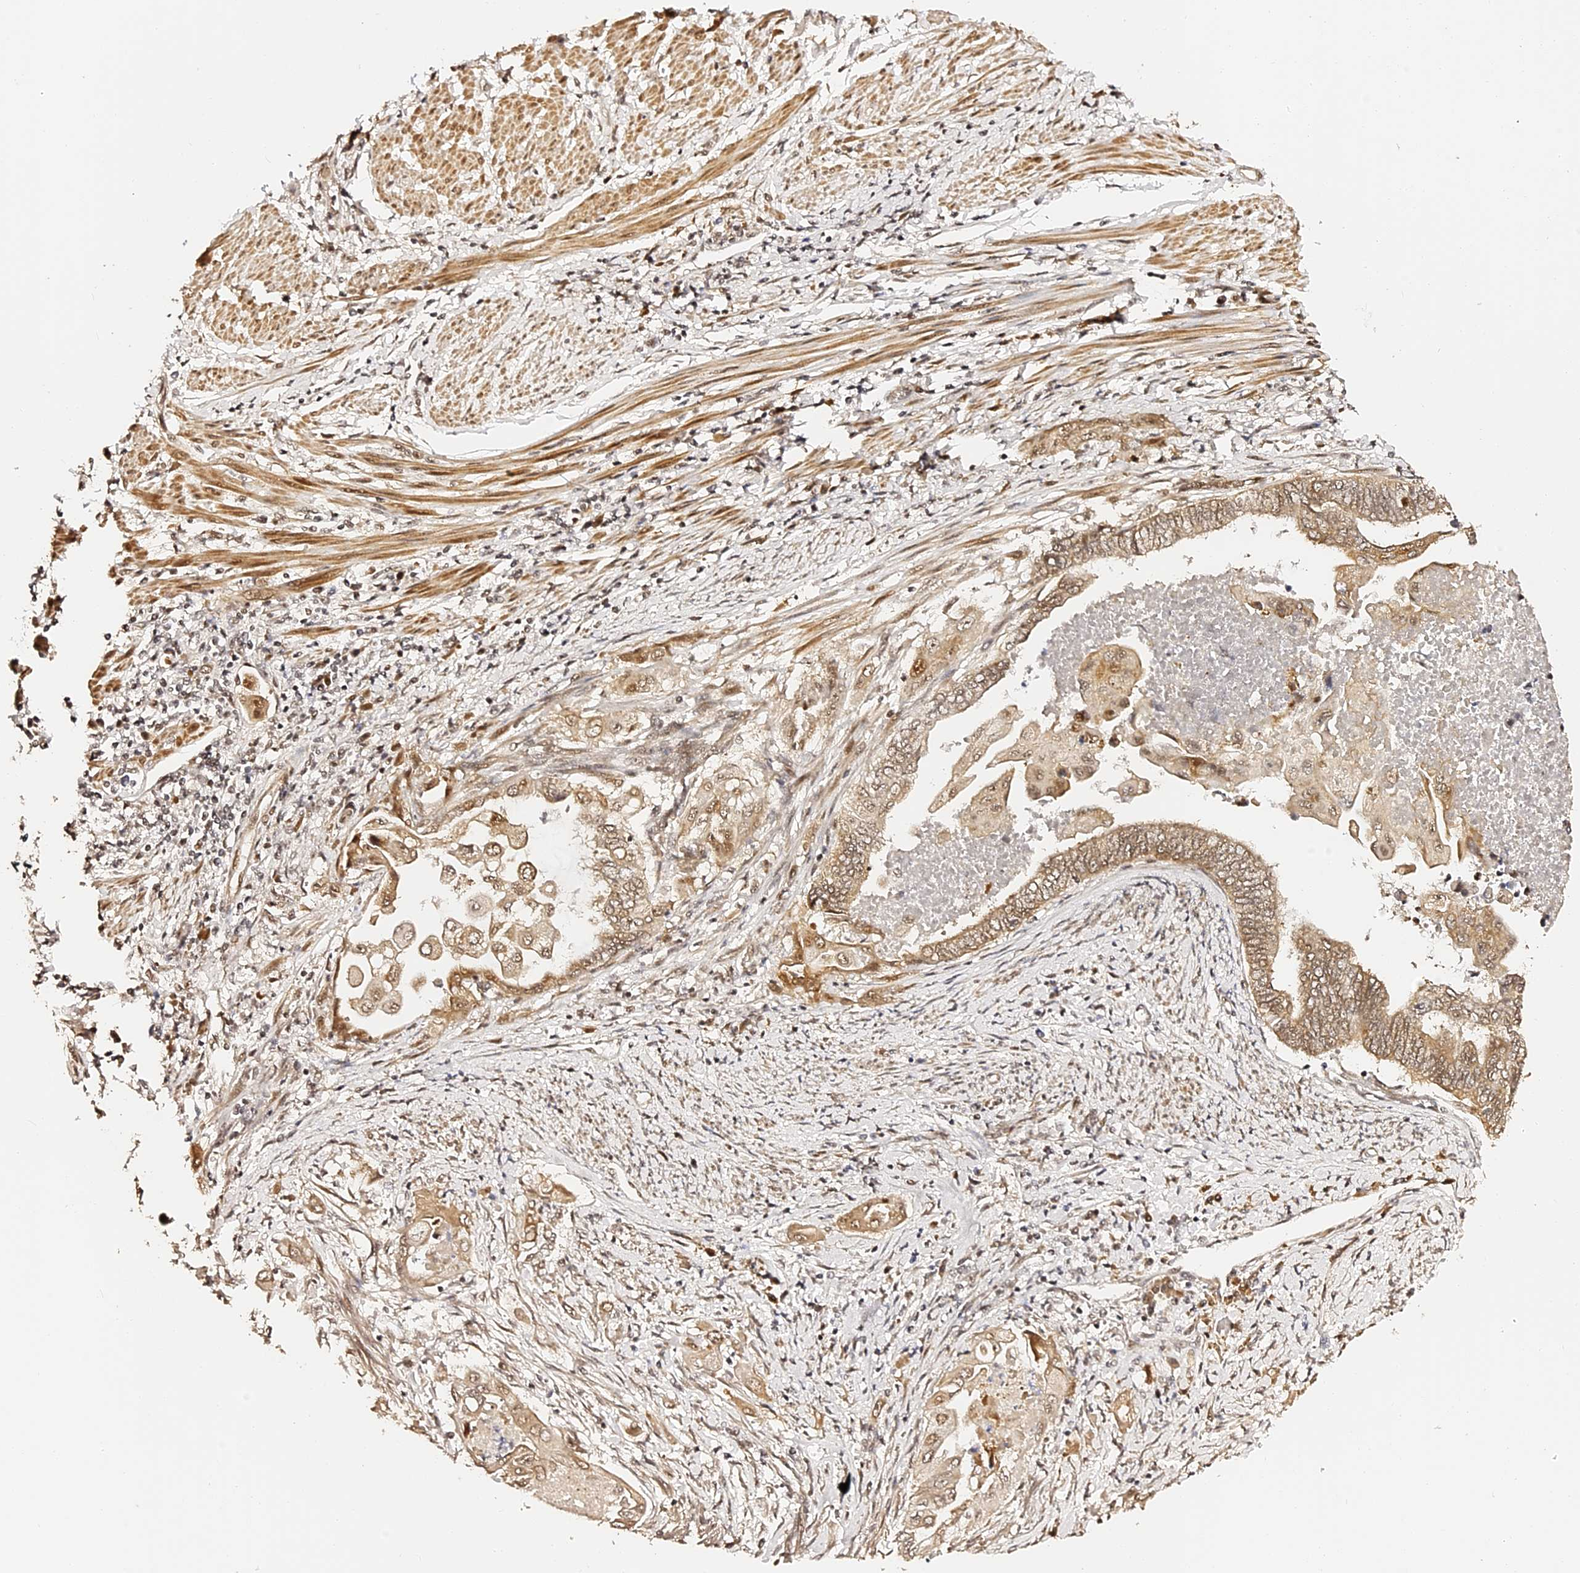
{"staining": {"intensity": "moderate", "quantity": ">75%", "location": "cytoplasmic/membranous,nuclear"}, "tissue": "endometrial cancer", "cell_type": "Tumor cells", "image_type": "cancer", "snomed": [{"axis": "morphology", "description": "Adenocarcinoma, NOS"}, {"axis": "topography", "description": "Uterus"}, {"axis": "topography", "description": "Endometrium"}], "caption": "The histopathology image demonstrates staining of endometrial cancer (adenocarcinoma), revealing moderate cytoplasmic/membranous and nuclear protein staining (brown color) within tumor cells.", "gene": "MCRS1", "patient": {"sex": "female", "age": 70}}